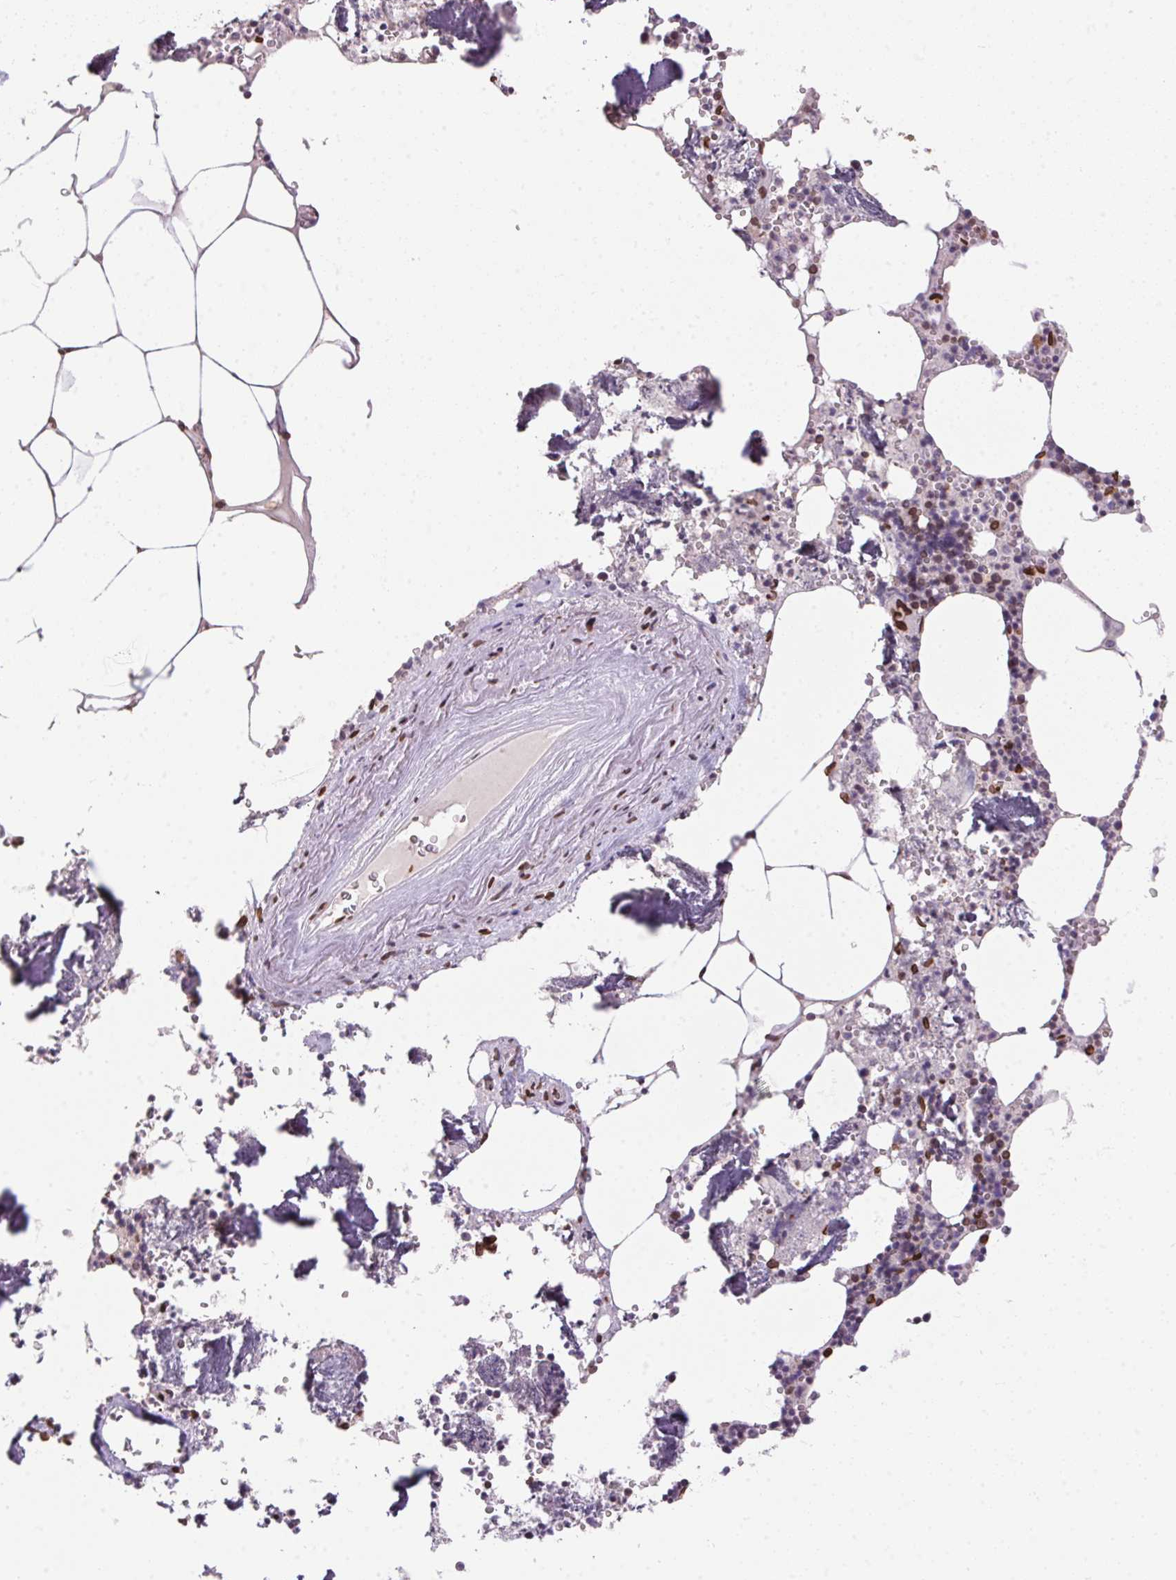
{"staining": {"intensity": "moderate", "quantity": "<25%", "location": "nuclear"}, "tissue": "bone marrow", "cell_type": "Hematopoietic cells", "image_type": "normal", "snomed": [{"axis": "morphology", "description": "Normal tissue, NOS"}, {"axis": "topography", "description": "Bone marrow"}], "caption": "Unremarkable bone marrow shows moderate nuclear positivity in approximately <25% of hematopoietic cells, visualized by immunohistochemistry. (brown staining indicates protein expression, while blue staining denotes nuclei).", "gene": "TMEM175", "patient": {"sex": "male", "age": 54}}